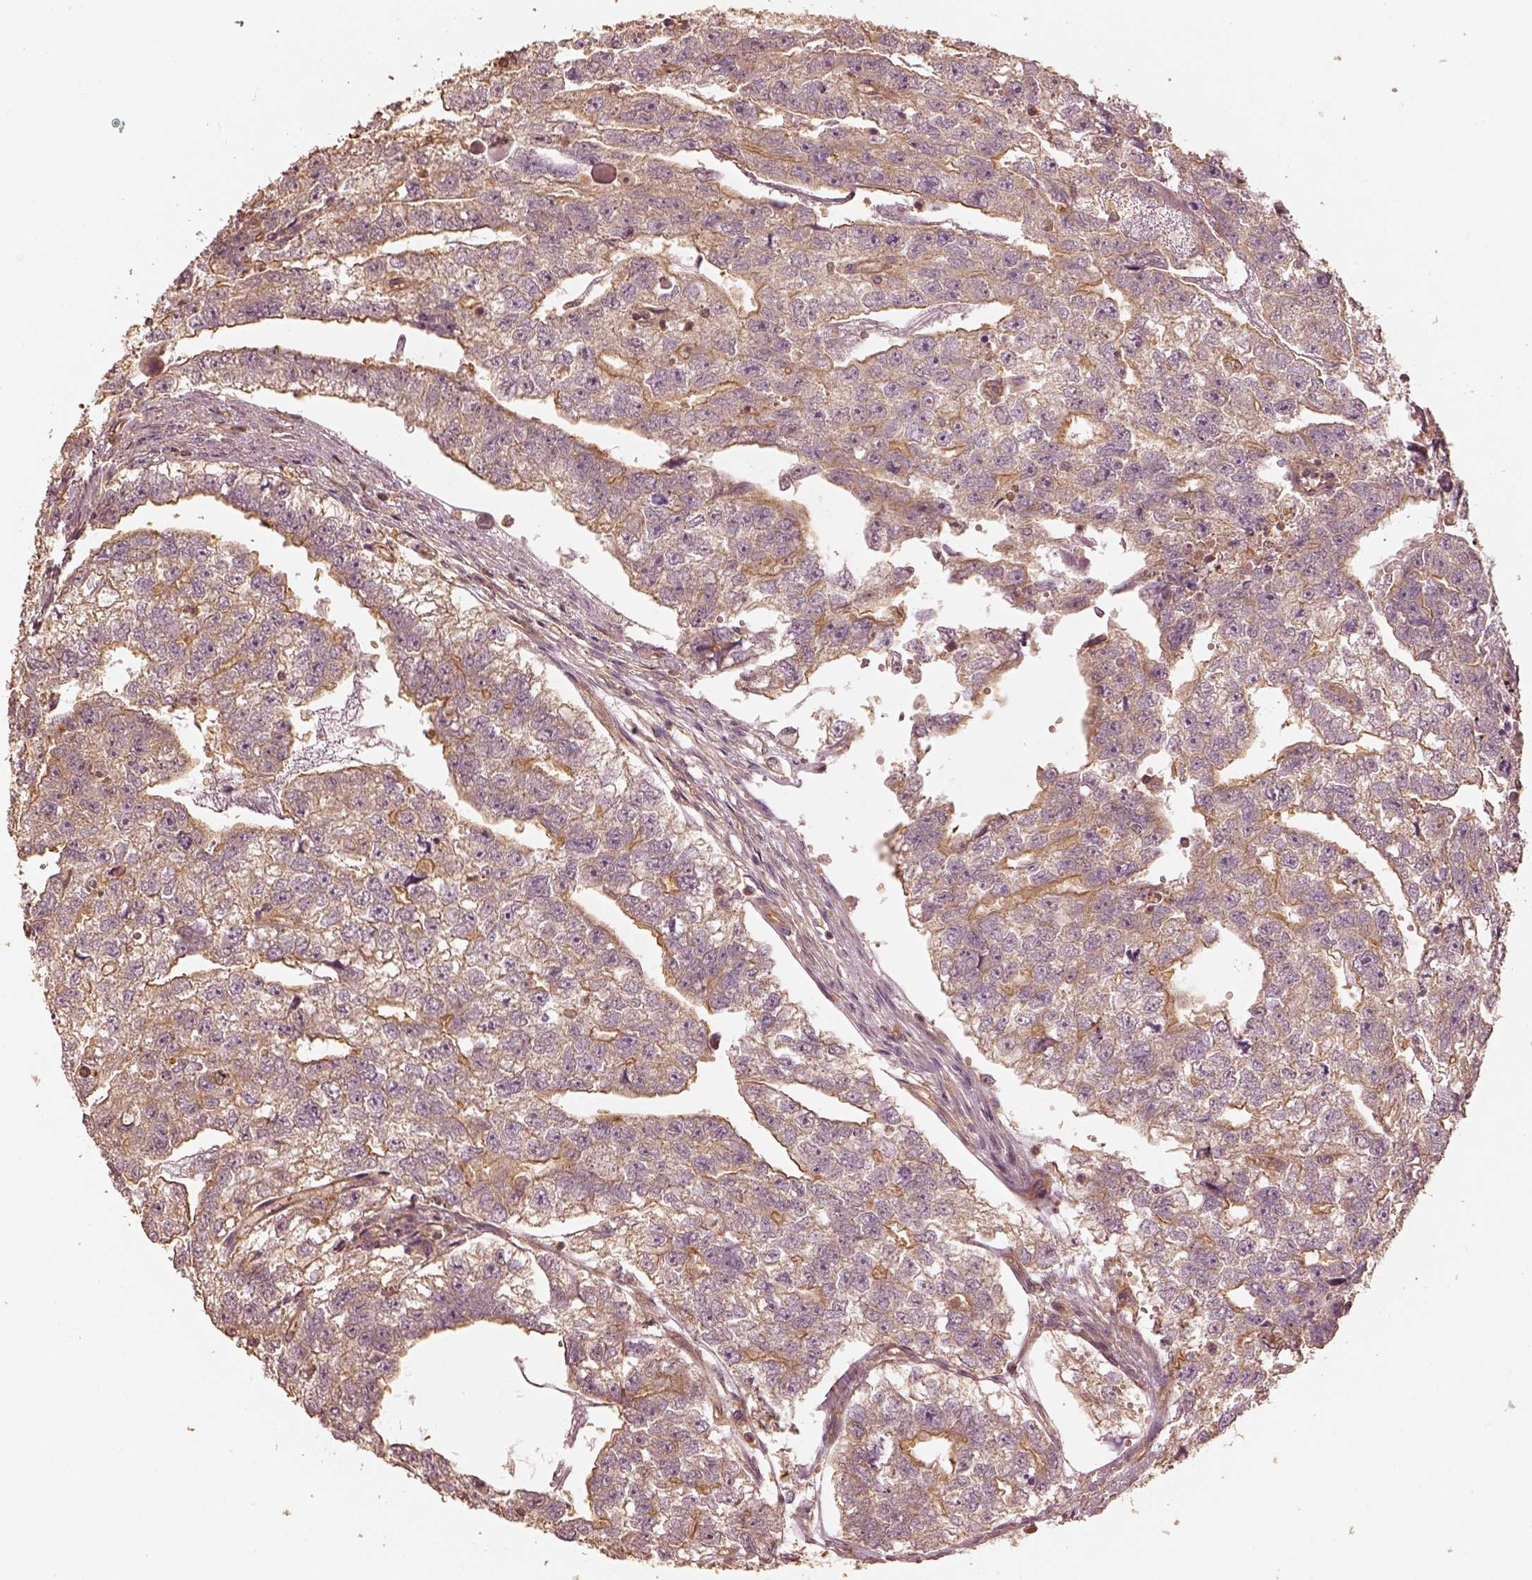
{"staining": {"intensity": "moderate", "quantity": "25%-75%", "location": "cytoplasmic/membranous"}, "tissue": "testis cancer", "cell_type": "Tumor cells", "image_type": "cancer", "snomed": [{"axis": "morphology", "description": "Carcinoma, Embryonal, NOS"}, {"axis": "morphology", "description": "Teratoma, malignant, NOS"}, {"axis": "topography", "description": "Testis"}], "caption": "Protein analysis of embryonal carcinoma (testis) tissue reveals moderate cytoplasmic/membranous expression in about 25%-75% of tumor cells. Immunohistochemistry (ihc) stains the protein in brown and the nuclei are stained blue.", "gene": "WDR7", "patient": {"sex": "male", "age": 44}}